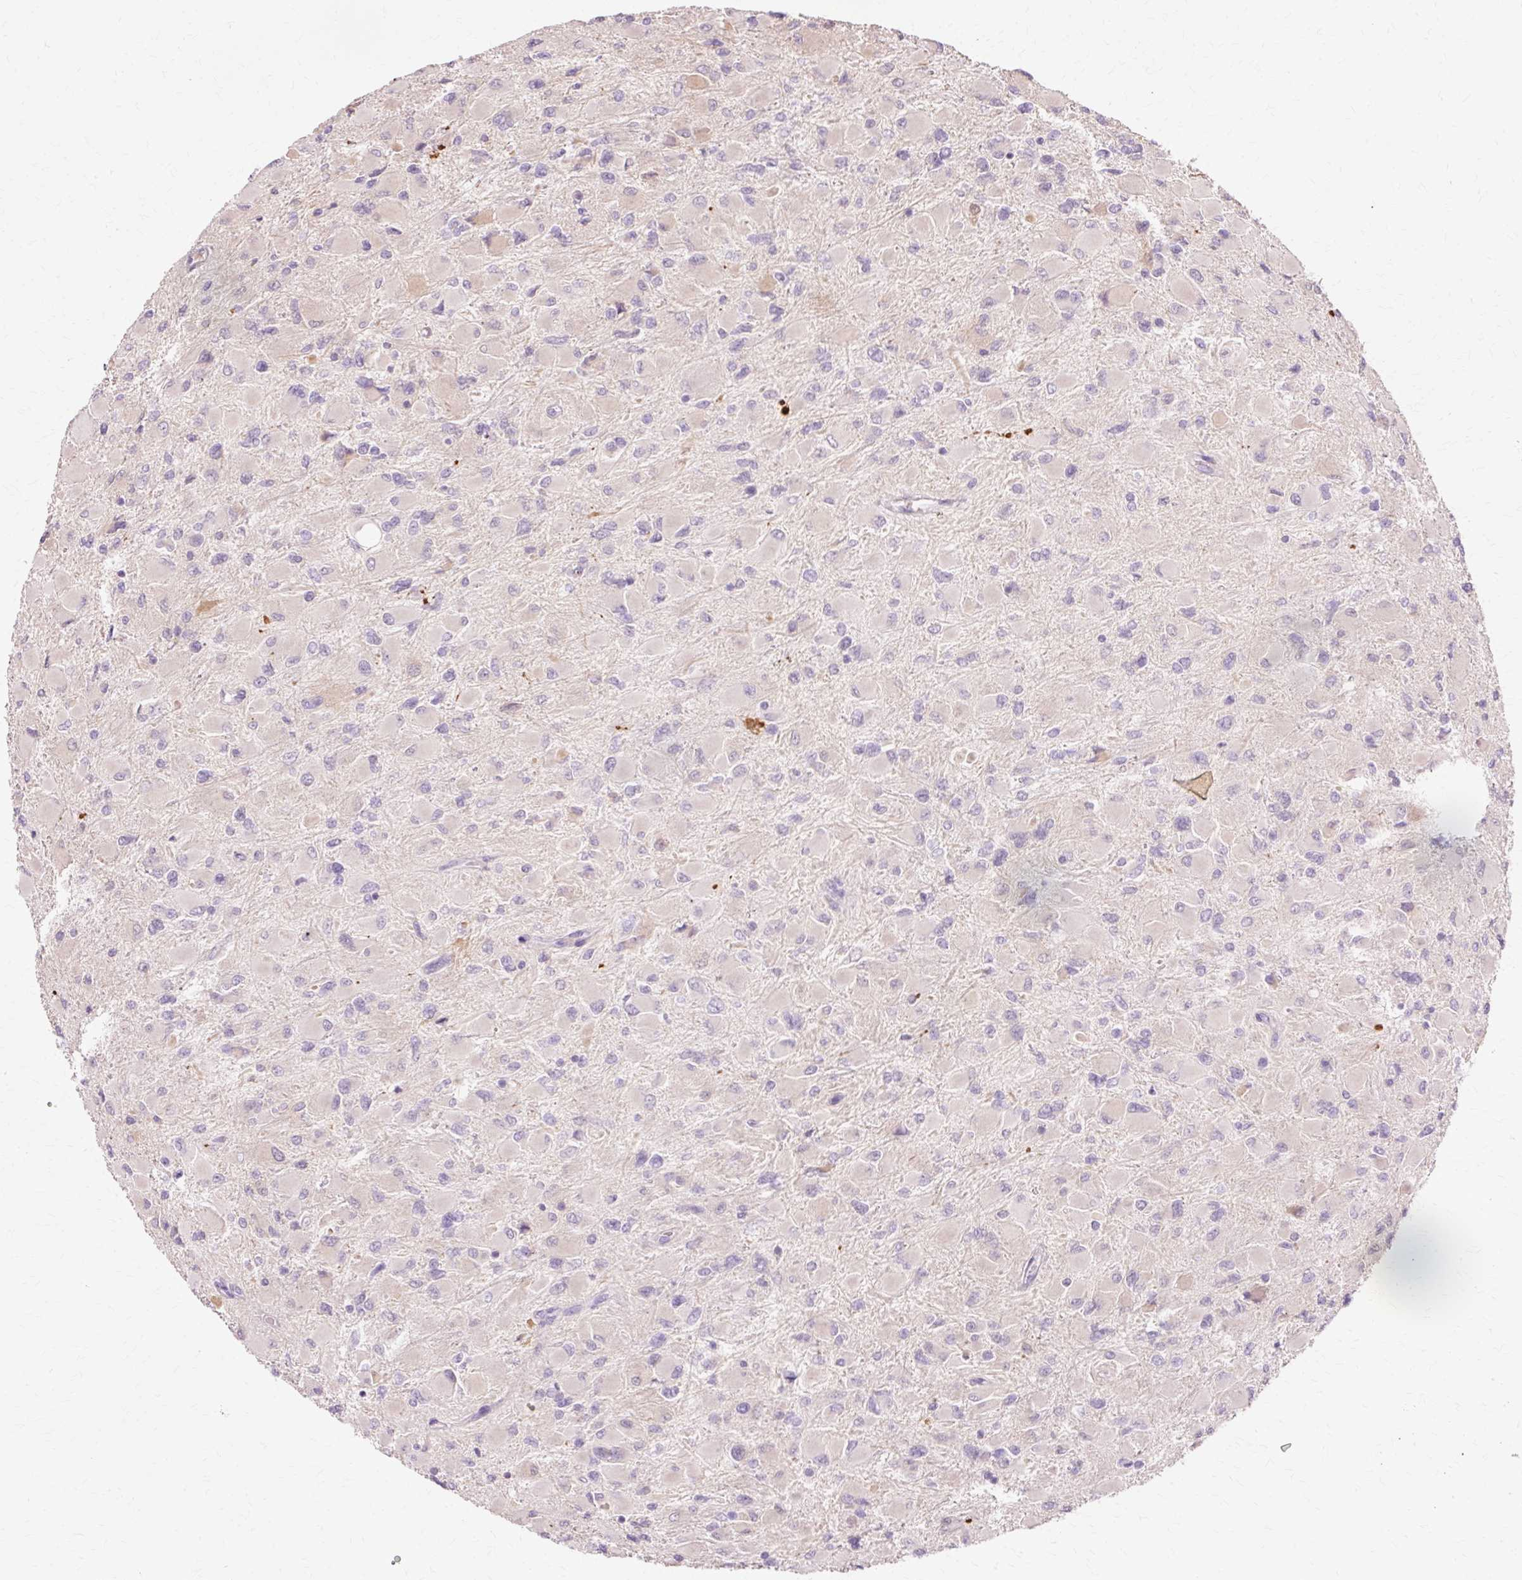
{"staining": {"intensity": "negative", "quantity": "none", "location": "none"}, "tissue": "glioma", "cell_type": "Tumor cells", "image_type": "cancer", "snomed": [{"axis": "morphology", "description": "Glioma, malignant, High grade"}, {"axis": "topography", "description": "Cerebral cortex"}], "caption": "A micrograph of human glioma is negative for staining in tumor cells.", "gene": "VN1R2", "patient": {"sex": "female", "age": 36}}